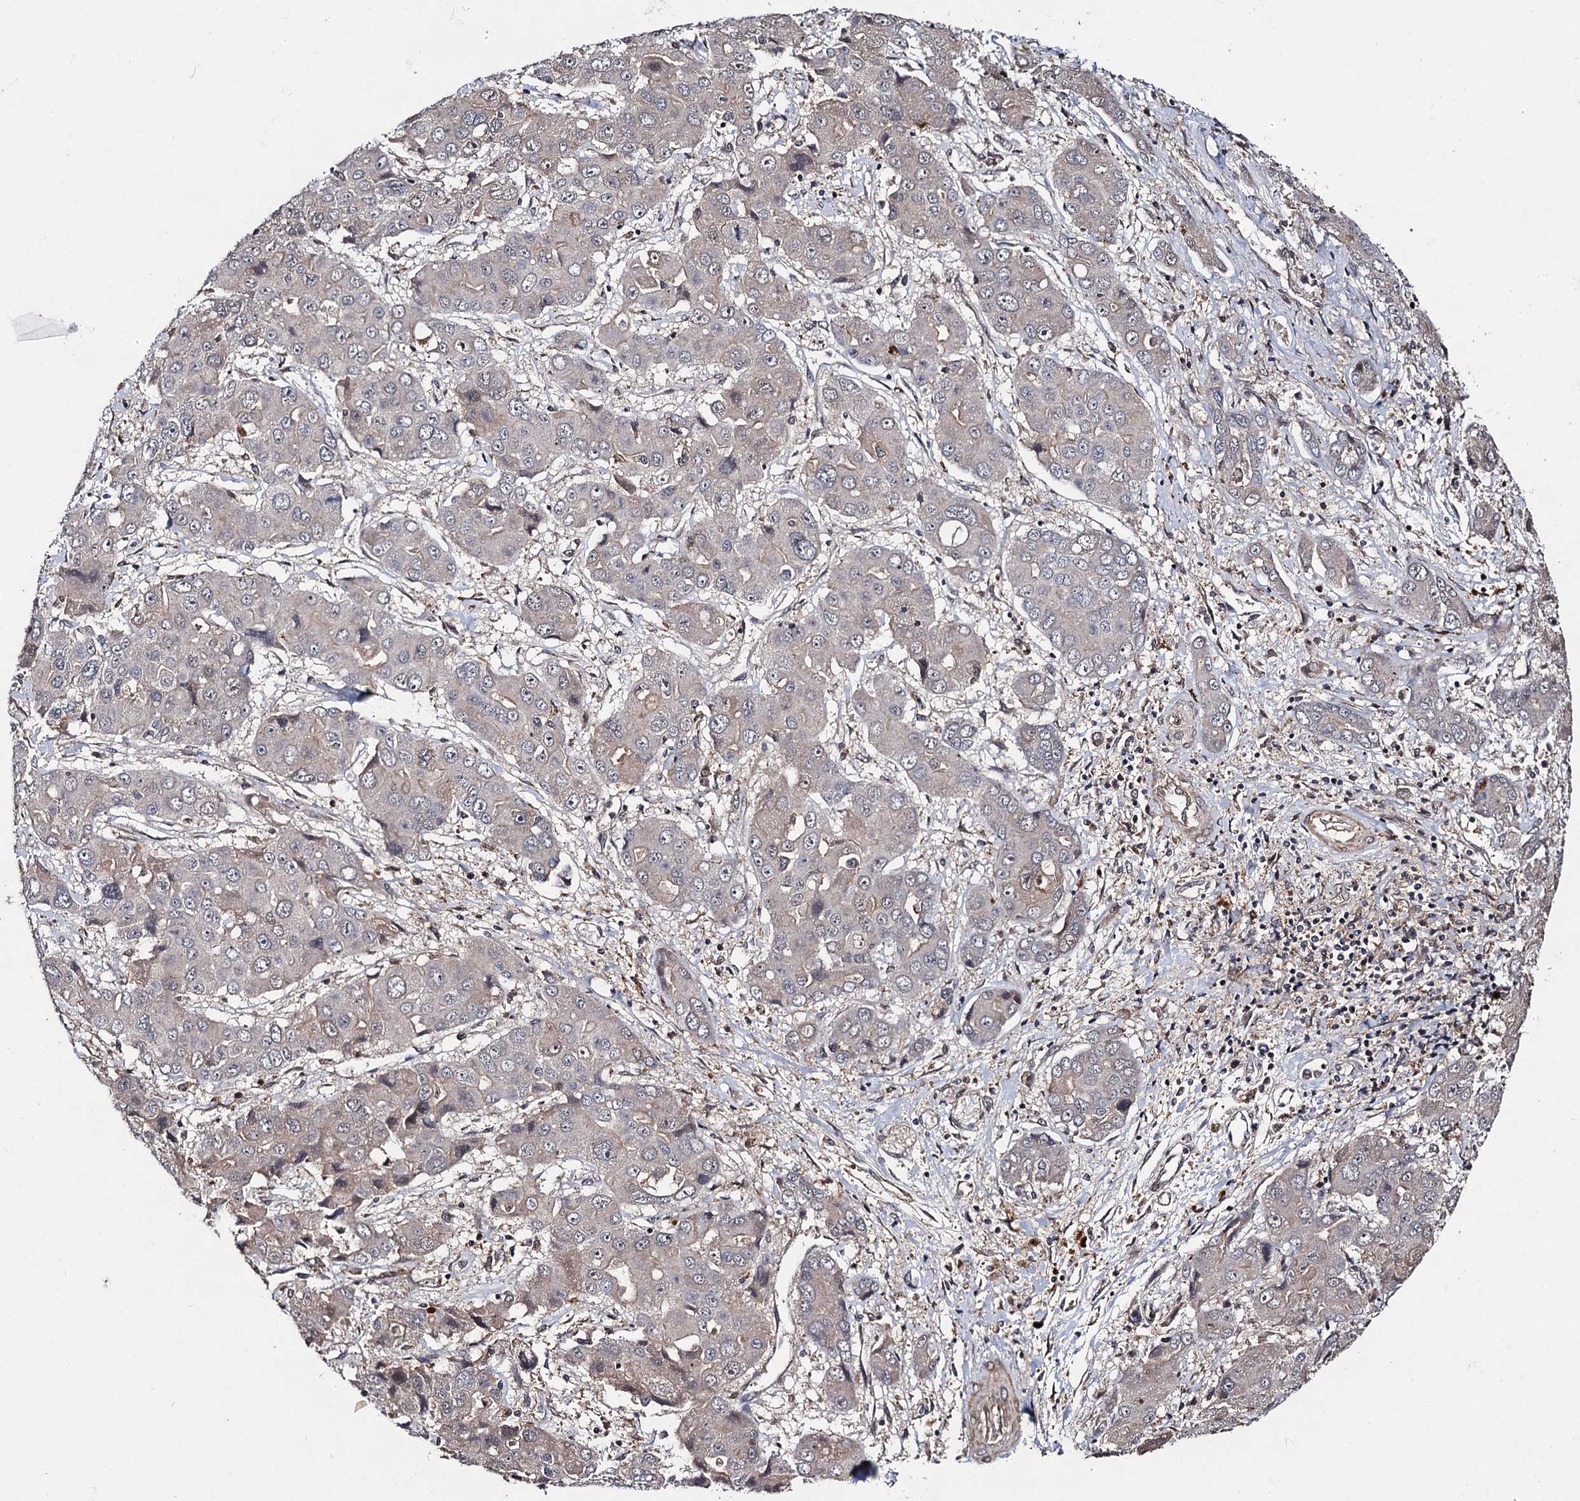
{"staining": {"intensity": "weak", "quantity": "<25%", "location": "cytoplasmic/membranous"}, "tissue": "liver cancer", "cell_type": "Tumor cells", "image_type": "cancer", "snomed": [{"axis": "morphology", "description": "Cholangiocarcinoma"}, {"axis": "topography", "description": "Liver"}], "caption": "An immunohistochemistry (IHC) micrograph of cholangiocarcinoma (liver) is shown. There is no staining in tumor cells of cholangiocarcinoma (liver).", "gene": "KXD1", "patient": {"sex": "male", "age": 67}}